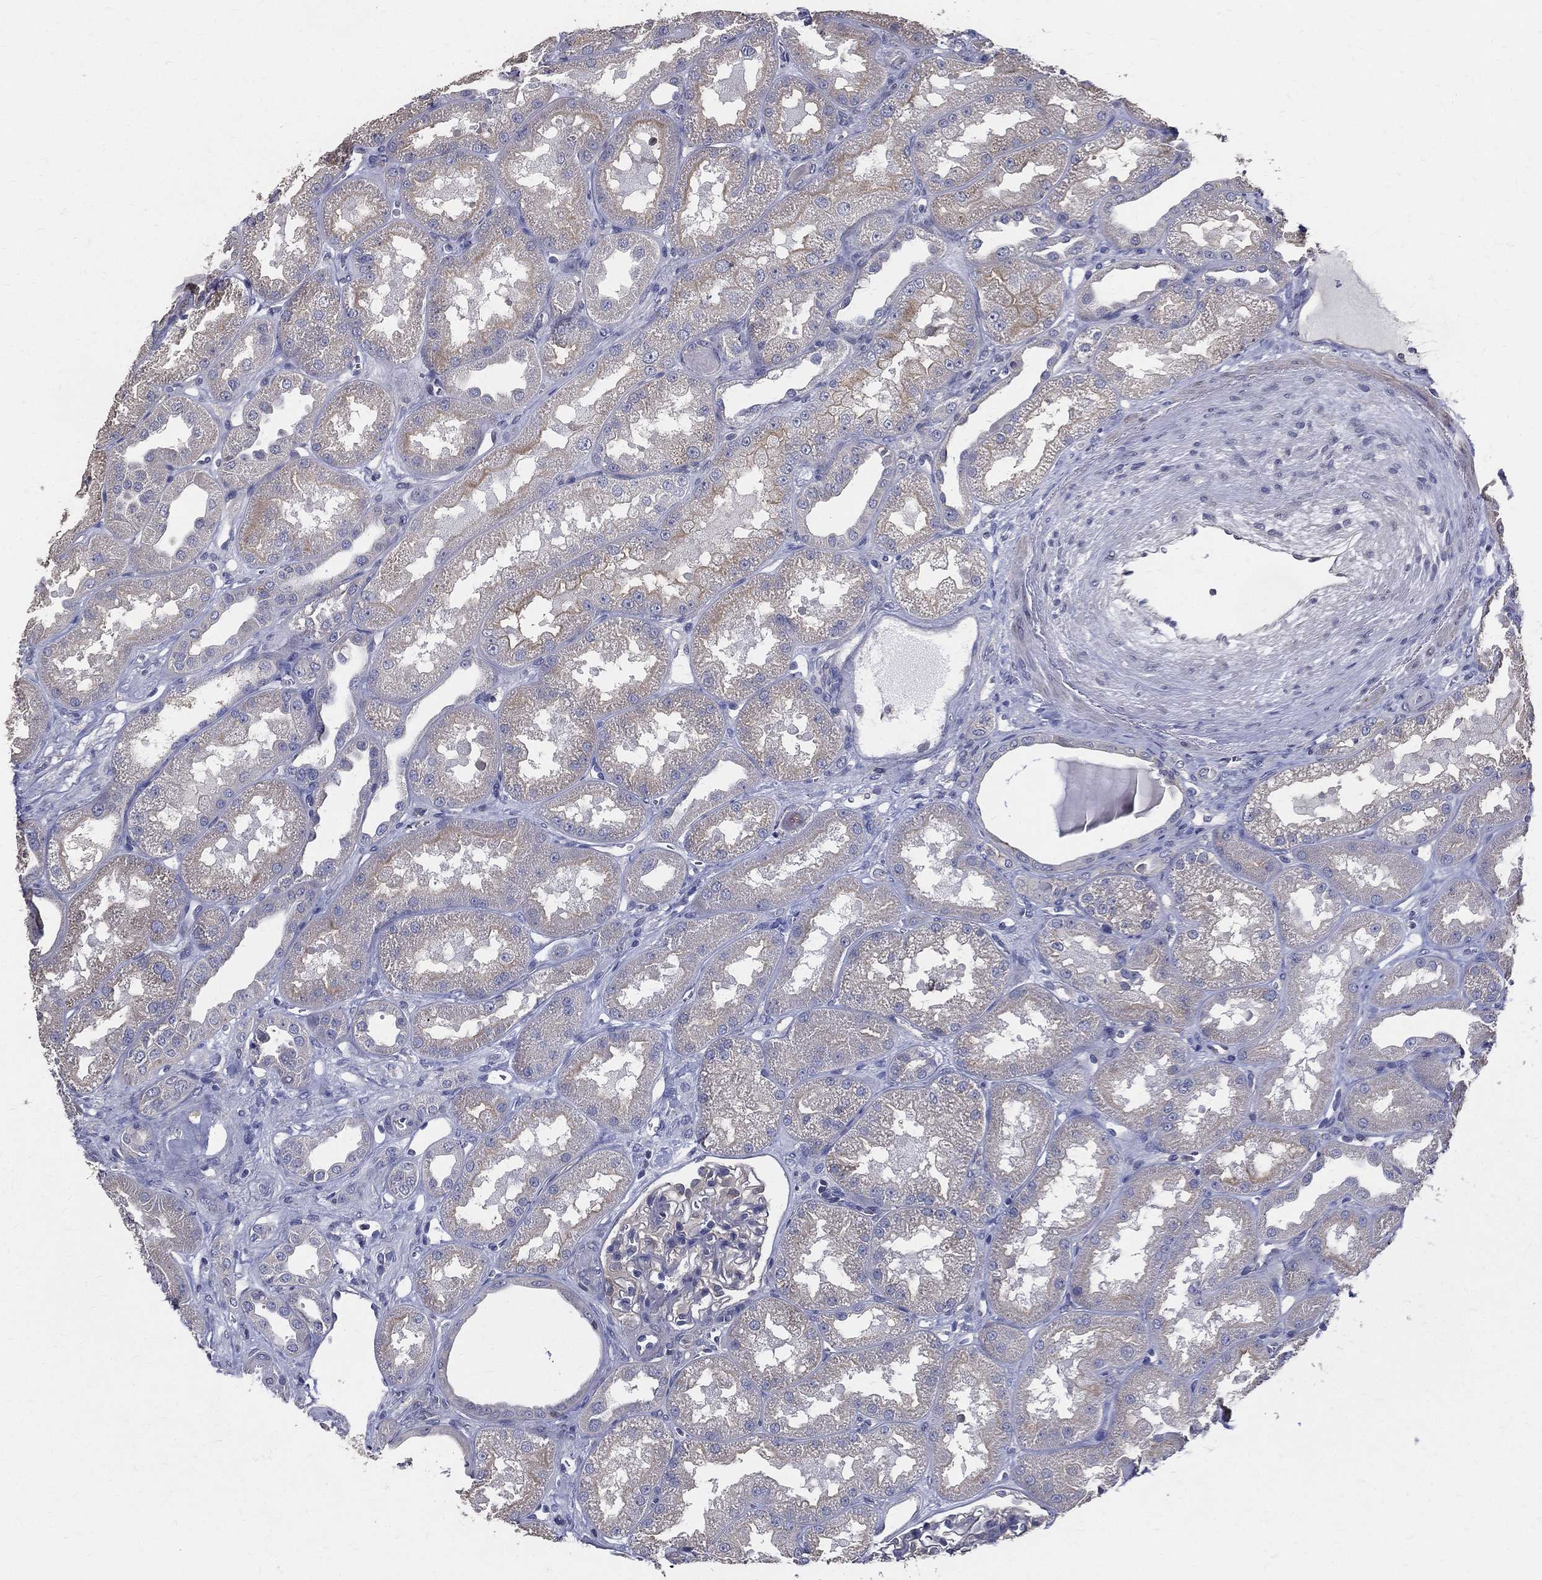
{"staining": {"intensity": "negative", "quantity": "none", "location": "none"}, "tissue": "kidney", "cell_type": "Cells in glomeruli", "image_type": "normal", "snomed": [{"axis": "morphology", "description": "Normal tissue, NOS"}, {"axis": "topography", "description": "Kidney"}], "caption": "Human kidney stained for a protein using IHC demonstrates no positivity in cells in glomeruli.", "gene": "SERPINB2", "patient": {"sex": "male", "age": 61}}